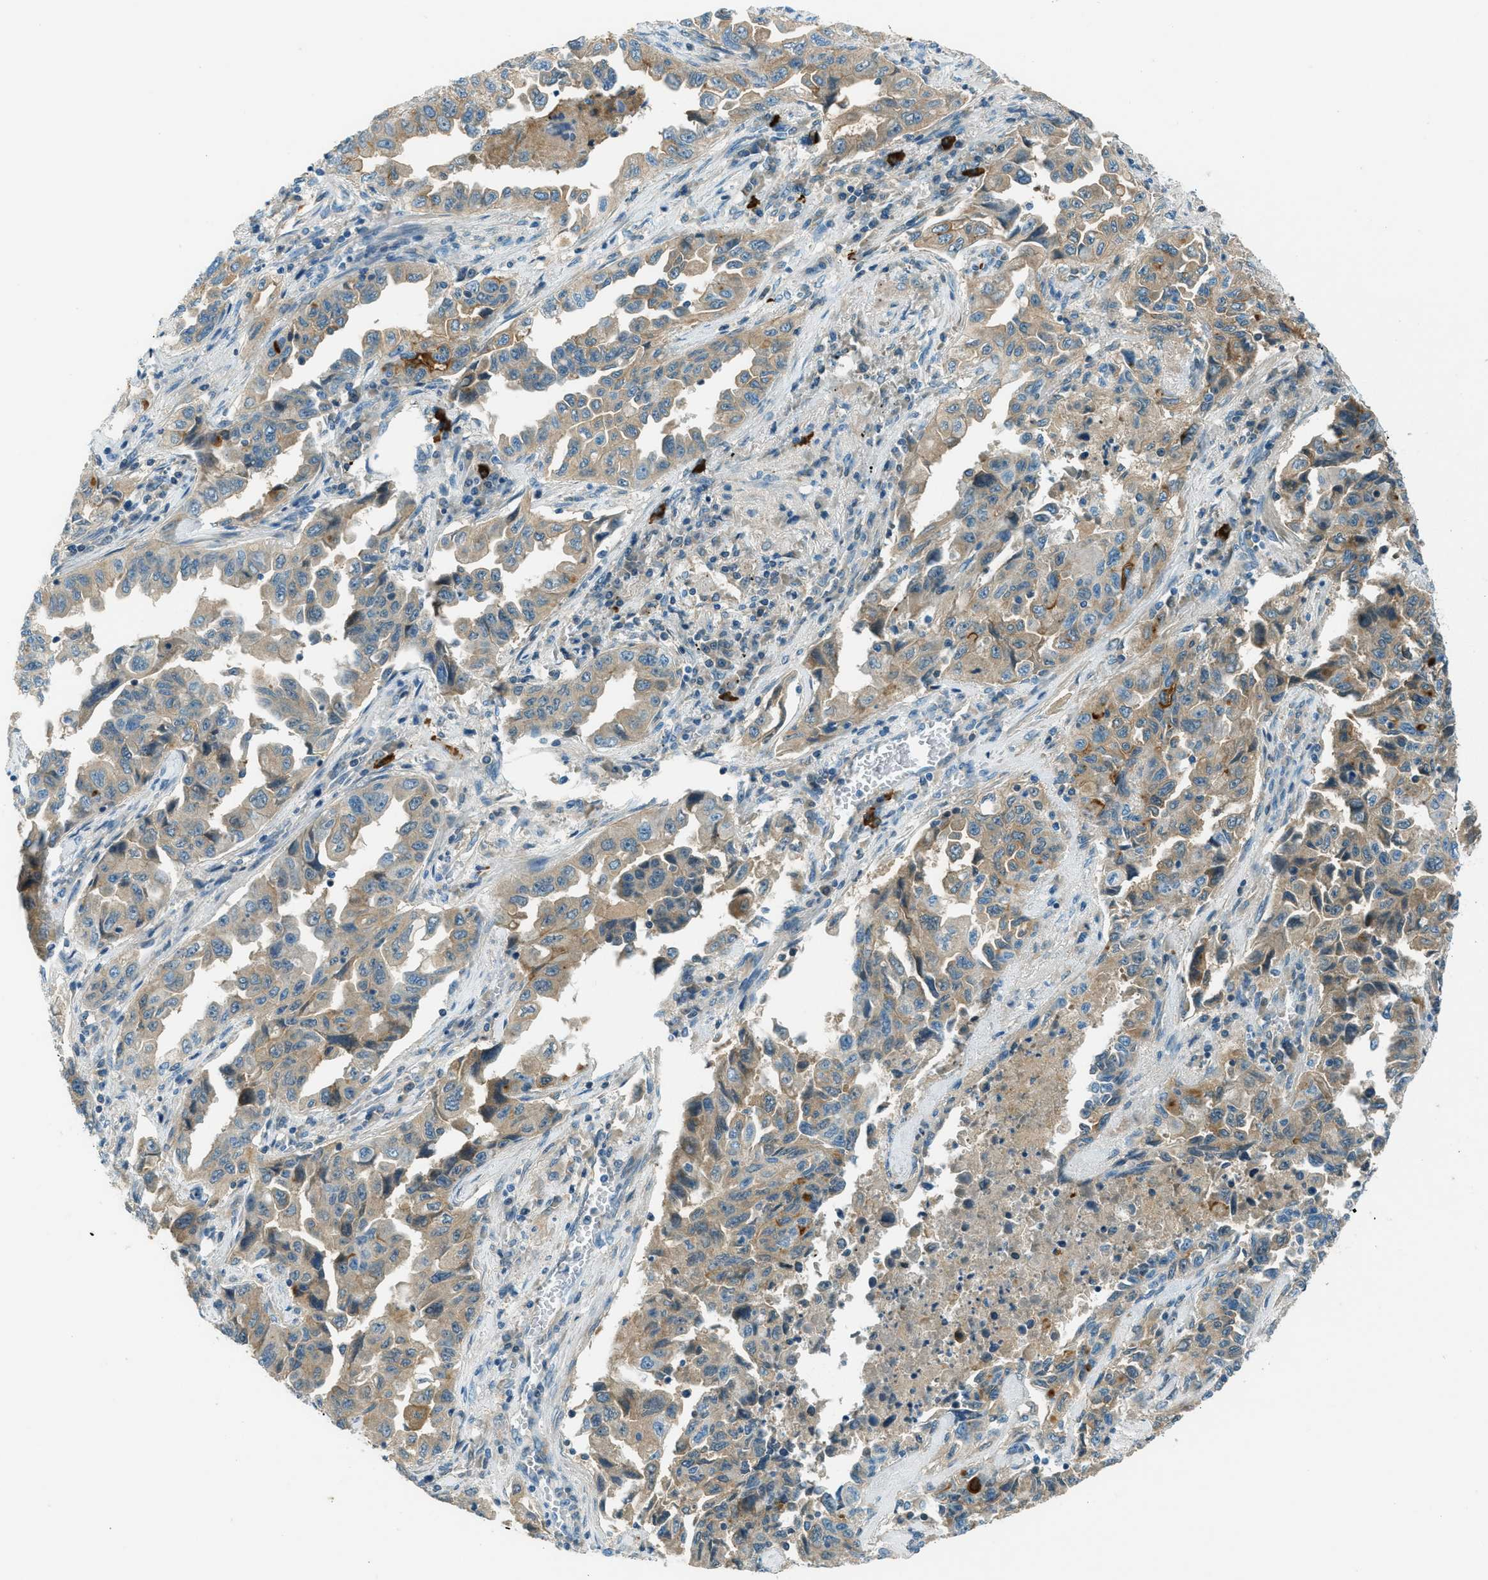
{"staining": {"intensity": "moderate", "quantity": ">75%", "location": "cytoplasmic/membranous"}, "tissue": "lung cancer", "cell_type": "Tumor cells", "image_type": "cancer", "snomed": [{"axis": "morphology", "description": "Adenocarcinoma, NOS"}, {"axis": "topography", "description": "Lung"}], "caption": "Brown immunohistochemical staining in lung cancer exhibits moderate cytoplasmic/membranous positivity in about >75% of tumor cells.", "gene": "MSLN", "patient": {"sex": "female", "age": 51}}